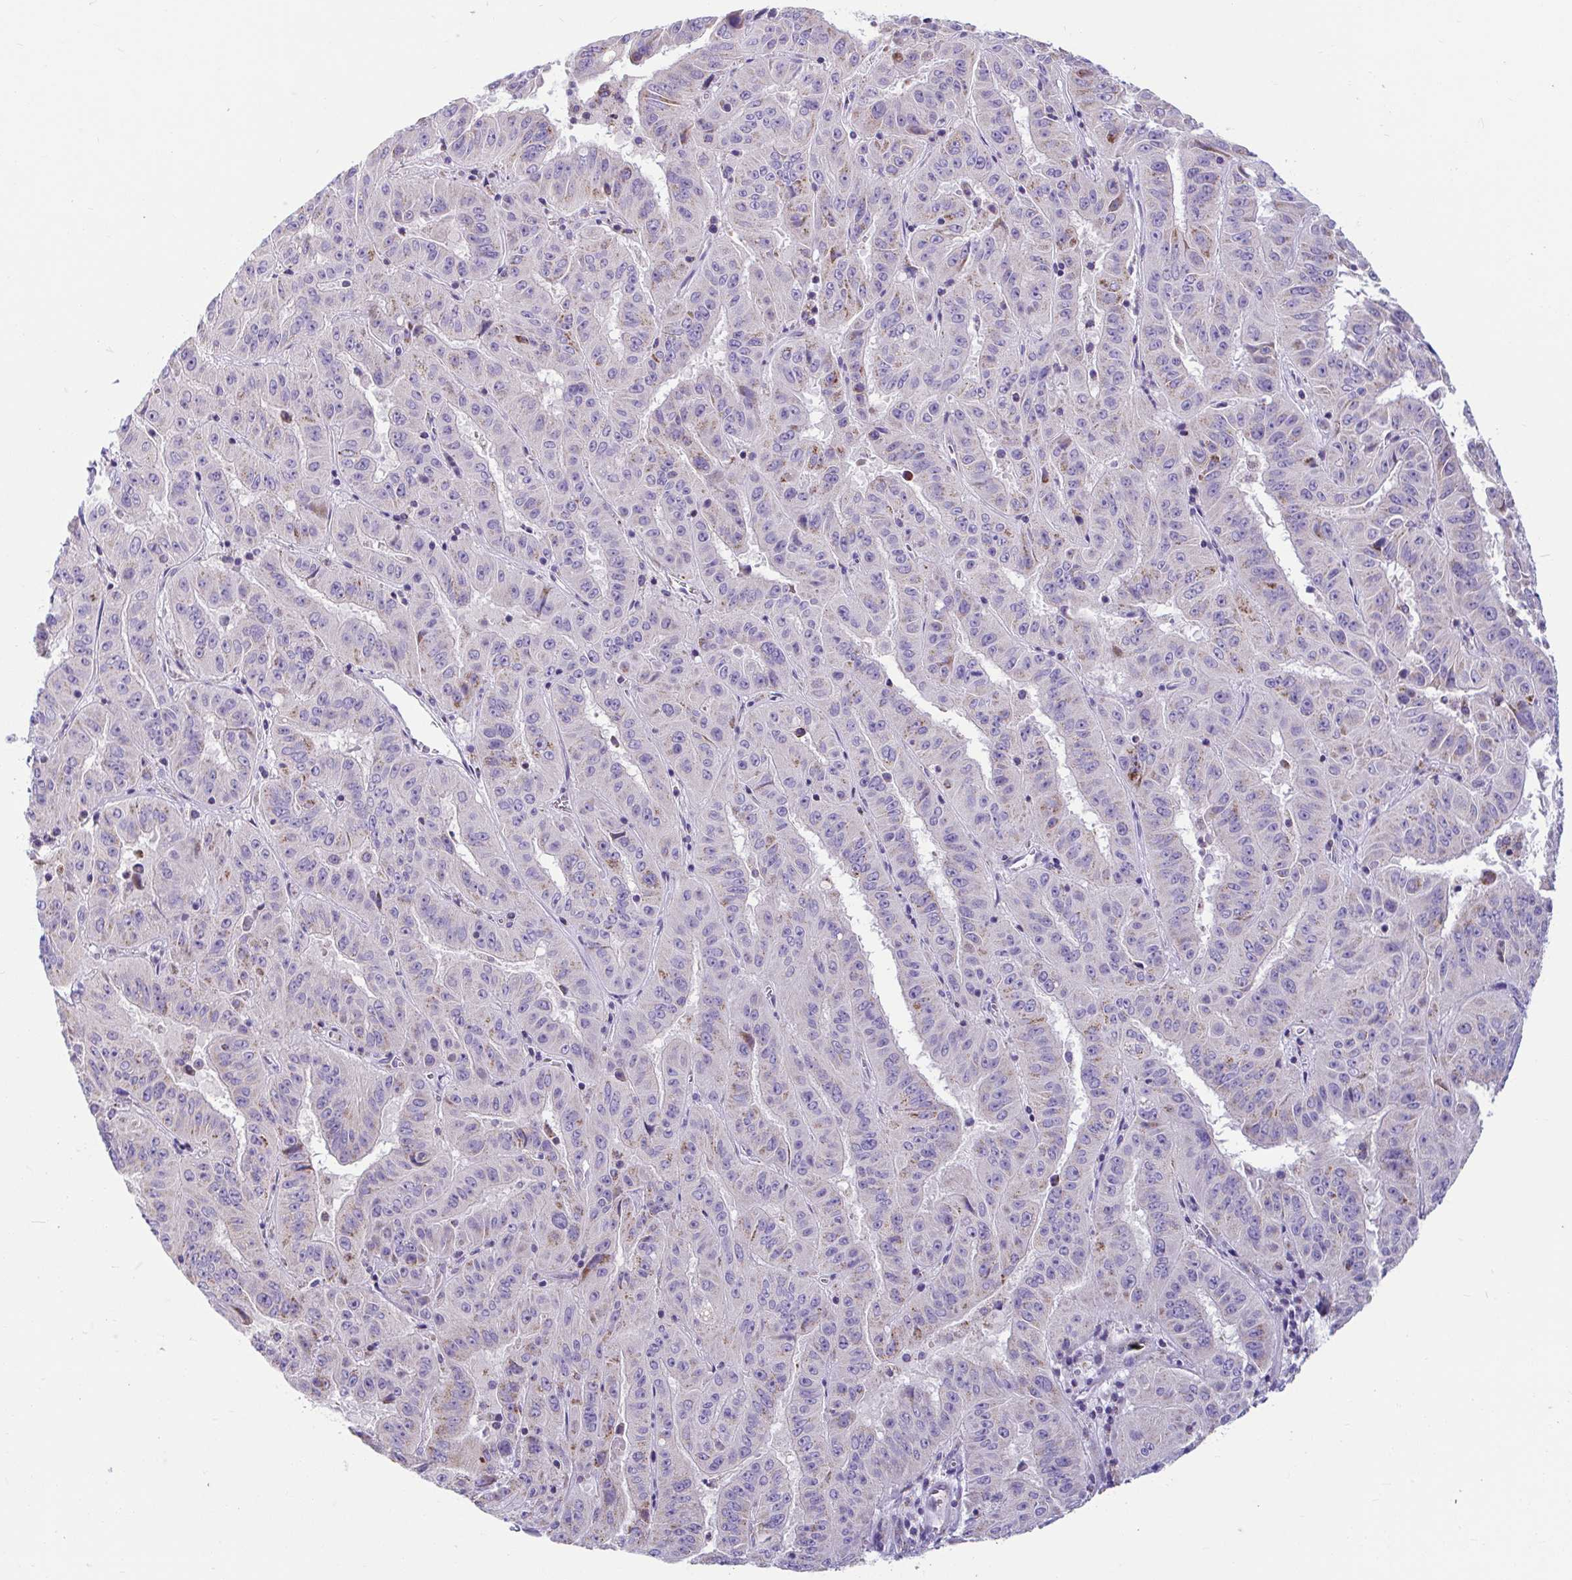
{"staining": {"intensity": "weak", "quantity": "25%-75%", "location": "cytoplasmic/membranous"}, "tissue": "pancreatic cancer", "cell_type": "Tumor cells", "image_type": "cancer", "snomed": [{"axis": "morphology", "description": "Adenocarcinoma, NOS"}, {"axis": "topography", "description": "Pancreas"}], "caption": "The image demonstrates staining of pancreatic adenocarcinoma, revealing weak cytoplasmic/membranous protein staining (brown color) within tumor cells.", "gene": "OR13A1", "patient": {"sex": "male", "age": 63}}